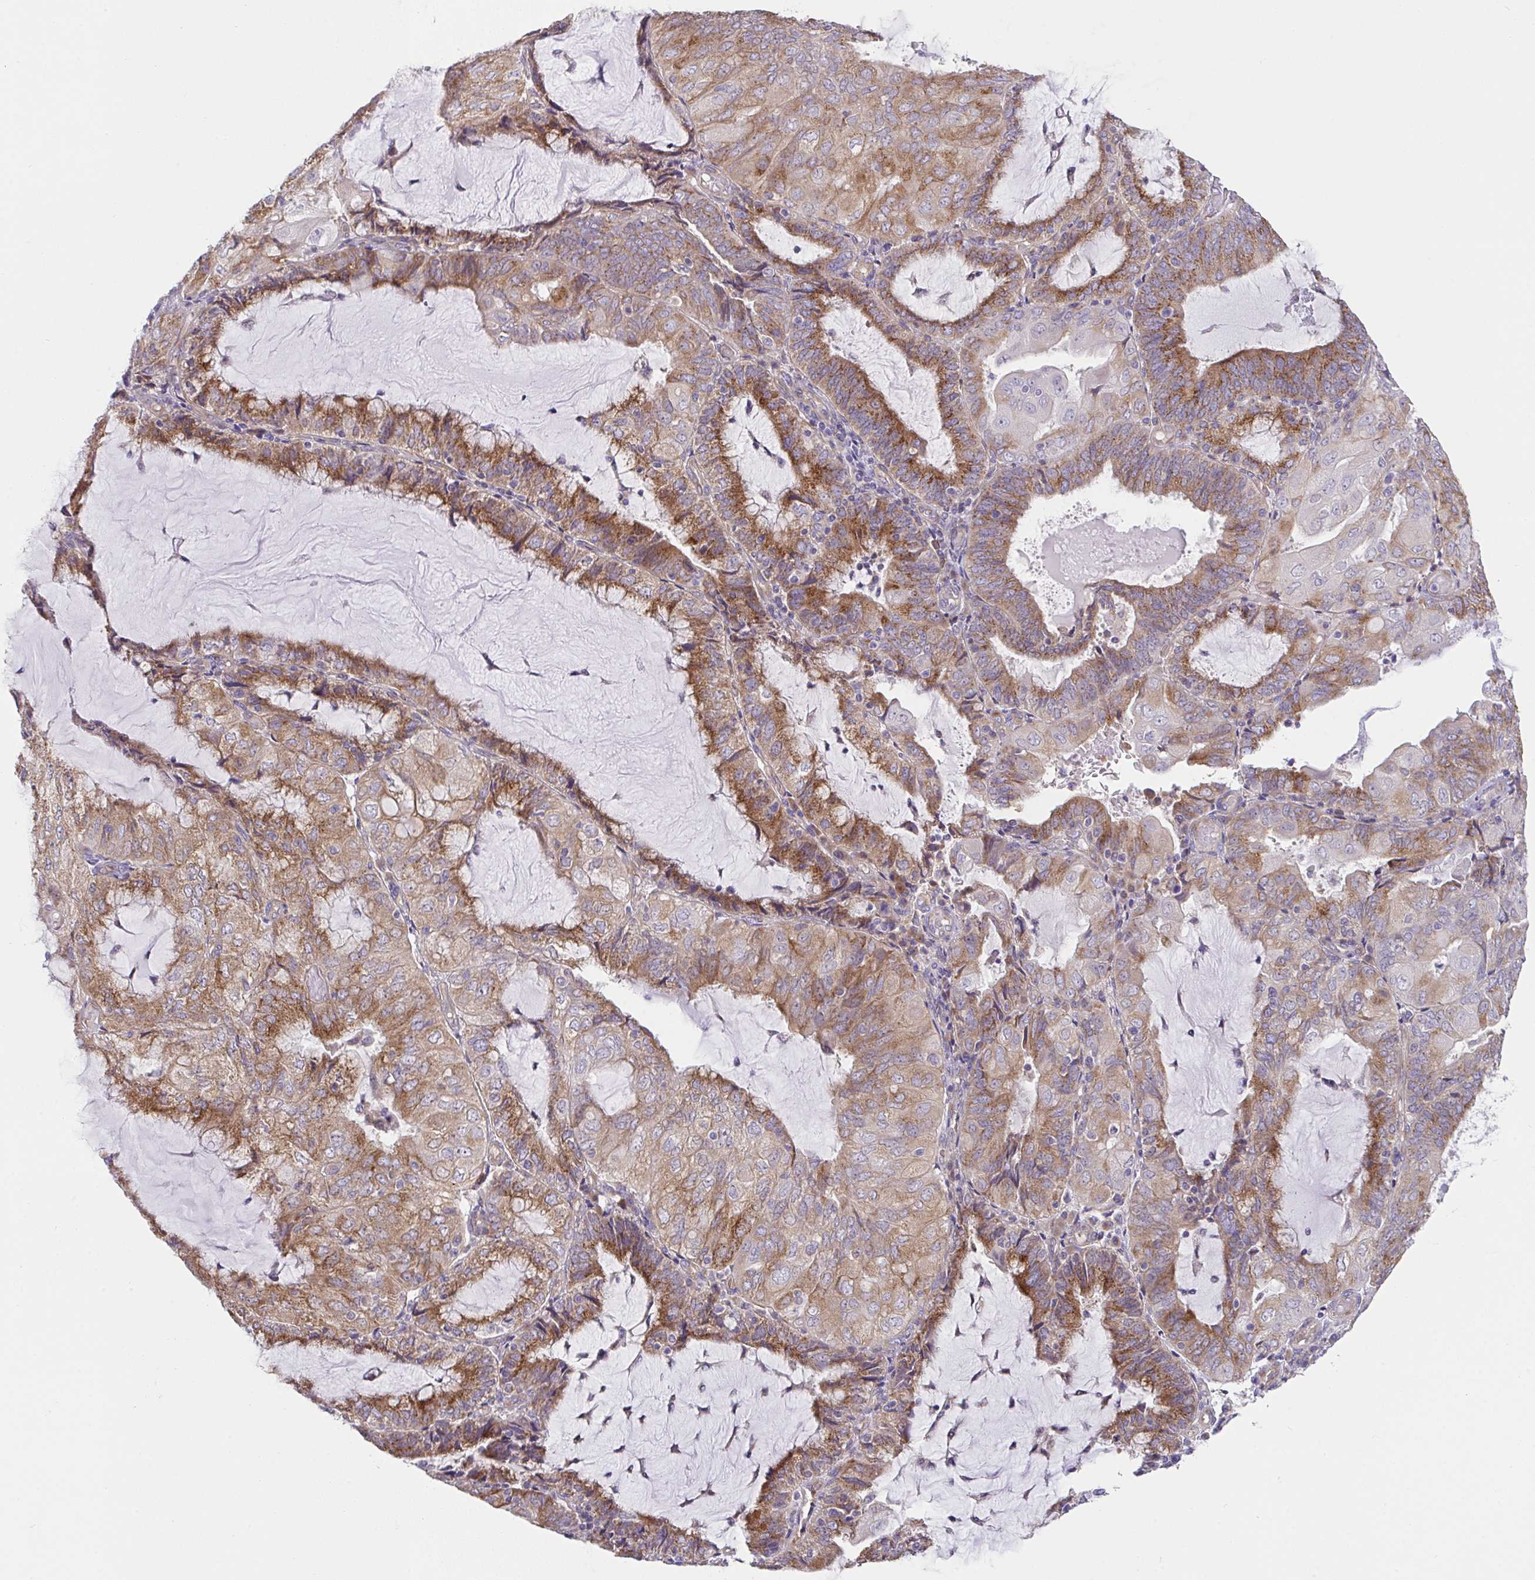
{"staining": {"intensity": "moderate", "quantity": ">75%", "location": "cytoplasmic/membranous"}, "tissue": "endometrial cancer", "cell_type": "Tumor cells", "image_type": "cancer", "snomed": [{"axis": "morphology", "description": "Adenocarcinoma, NOS"}, {"axis": "topography", "description": "Endometrium"}], "caption": "The histopathology image shows immunohistochemical staining of endometrial cancer (adenocarcinoma). There is moderate cytoplasmic/membranous staining is present in approximately >75% of tumor cells.", "gene": "MIA3", "patient": {"sex": "female", "age": 81}}